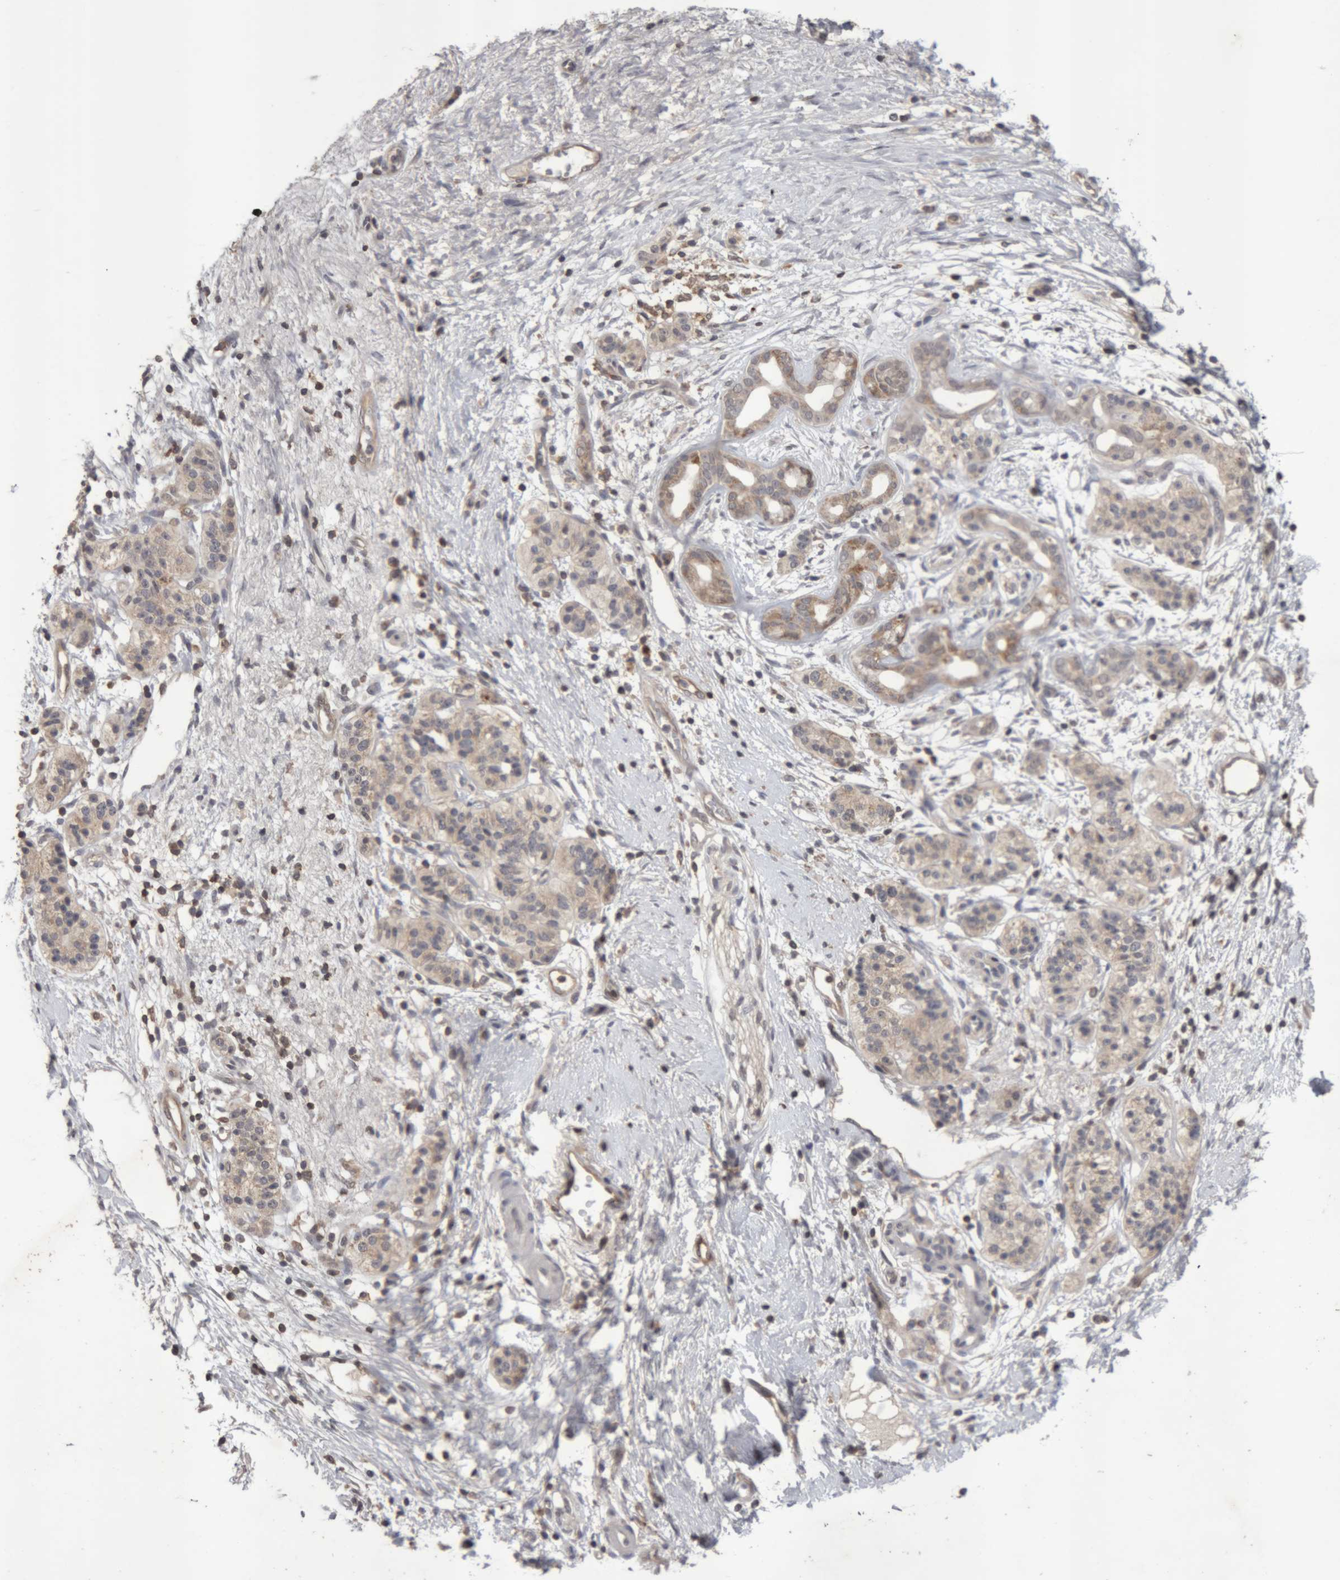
{"staining": {"intensity": "moderate", "quantity": "<25%", "location": "cytoplasmic/membranous"}, "tissue": "pancreatic cancer", "cell_type": "Tumor cells", "image_type": "cancer", "snomed": [{"axis": "morphology", "description": "Adenocarcinoma, NOS"}, {"axis": "topography", "description": "Pancreas"}], "caption": "IHC of pancreatic cancer (adenocarcinoma) shows low levels of moderate cytoplasmic/membranous staining in about <25% of tumor cells. (DAB IHC, brown staining for protein, blue staining for nuclei).", "gene": "NFATC2", "patient": {"sex": "male", "age": 50}}